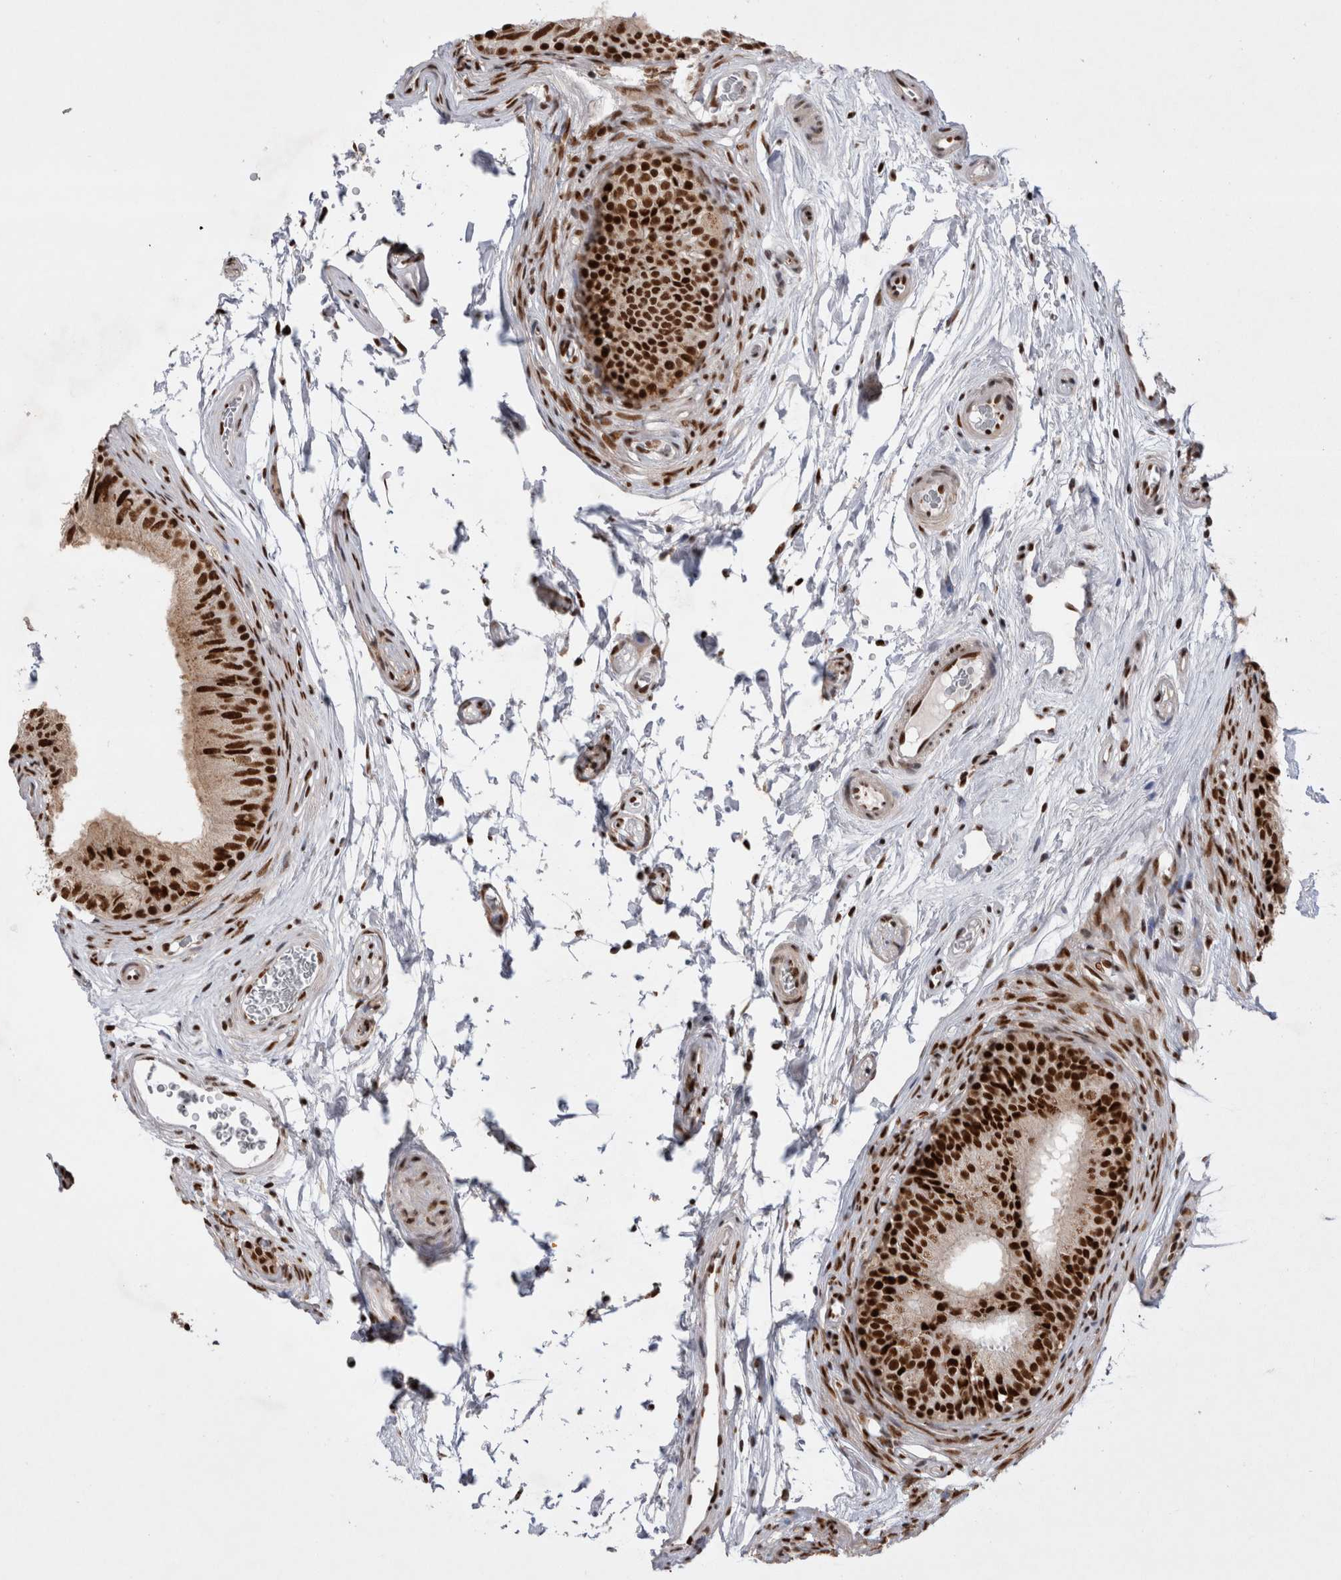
{"staining": {"intensity": "strong", "quantity": ">75%", "location": "cytoplasmic/membranous,nuclear"}, "tissue": "epididymis", "cell_type": "Glandular cells", "image_type": "normal", "snomed": [{"axis": "morphology", "description": "Normal tissue, NOS"}, {"axis": "topography", "description": "Epididymis"}], "caption": "Brown immunohistochemical staining in normal epididymis exhibits strong cytoplasmic/membranous,nuclear expression in about >75% of glandular cells.", "gene": "EYA2", "patient": {"sex": "male", "age": 36}}